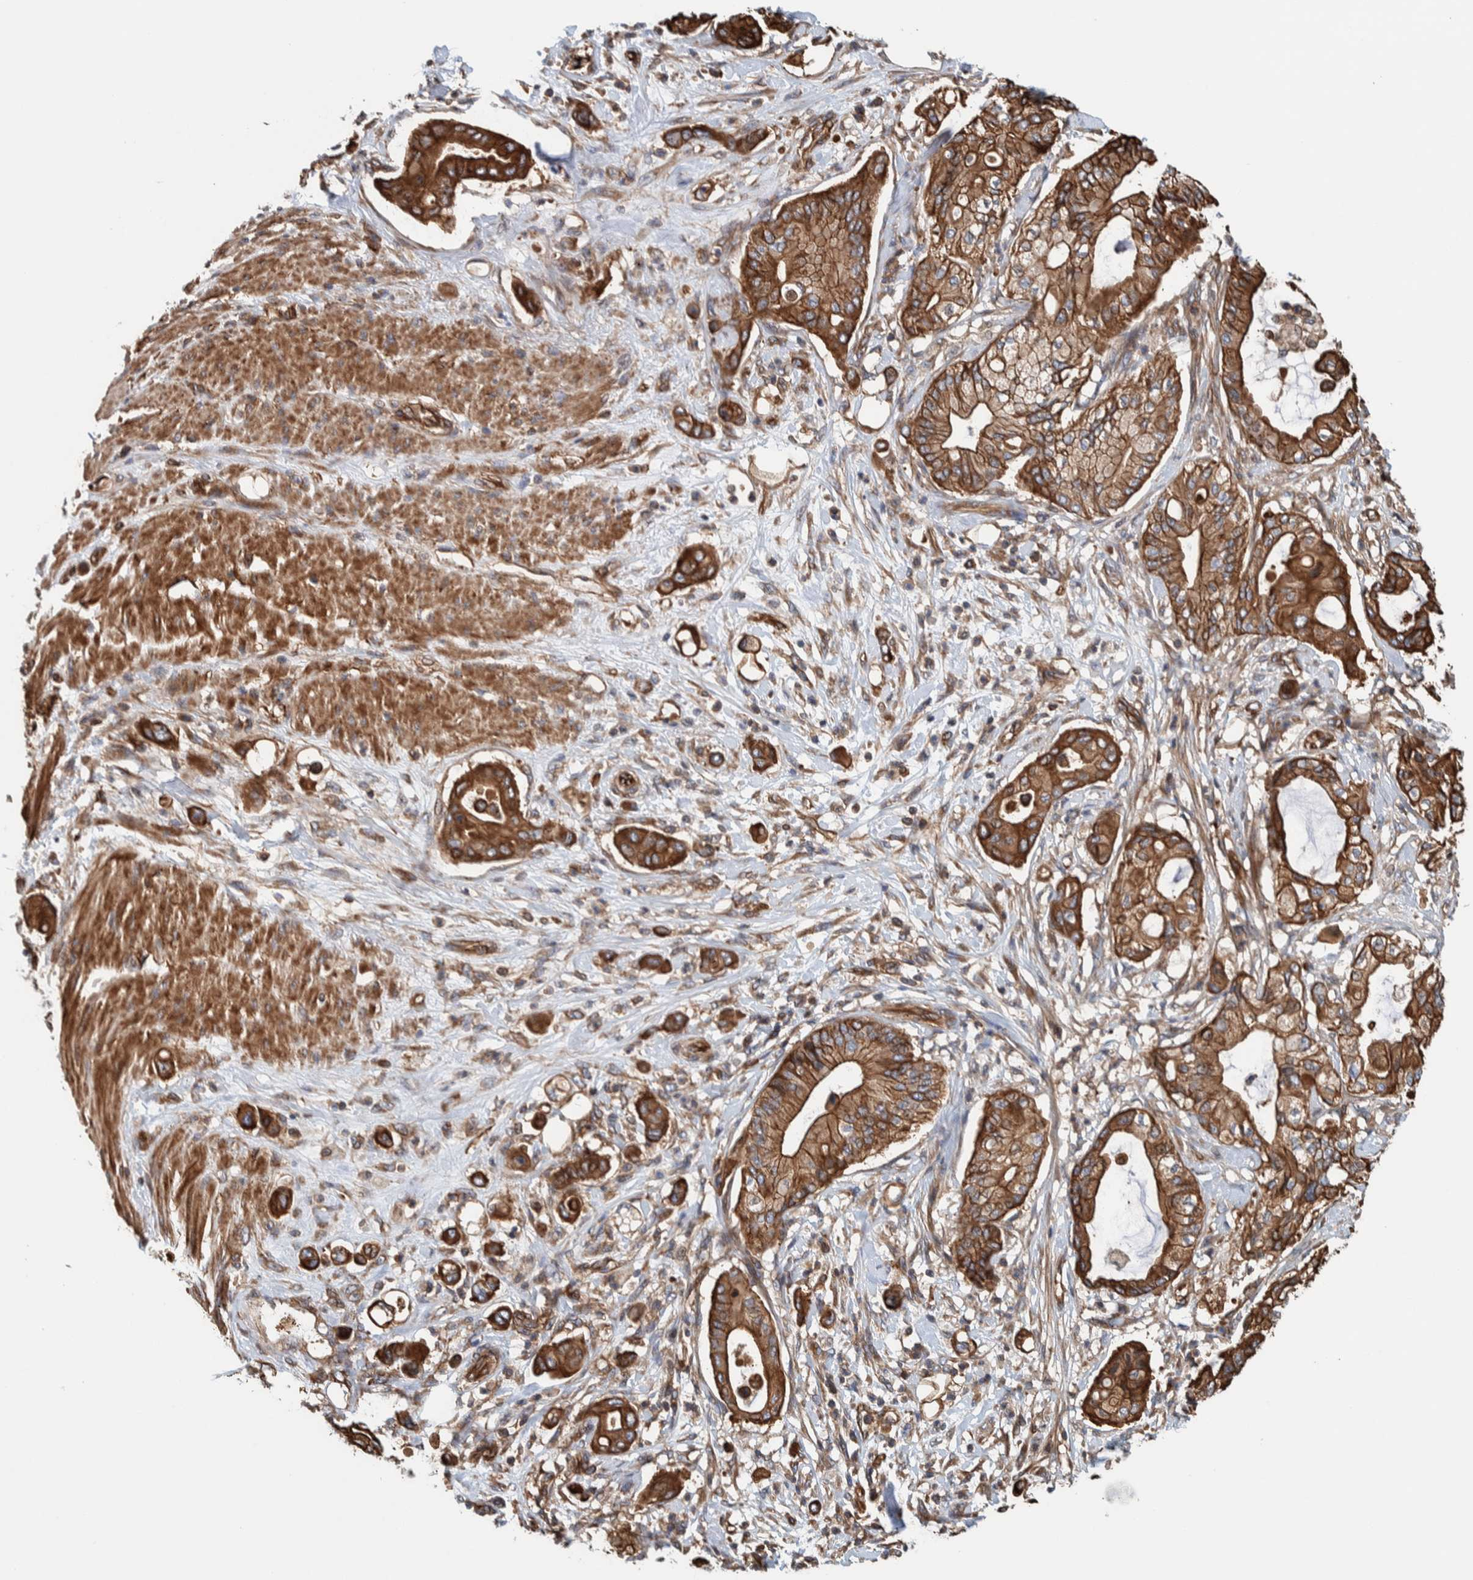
{"staining": {"intensity": "strong", "quantity": ">75%", "location": "cytoplasmic/membranous"}, "tissue": "pancreatic cancer", "cell_type": "Tumor cells", "image_type": "cancer", "snomed": [{"axis": "morphology", "description": "Adenocarcinoma, NOS"}, {"axis": "morphology", "description": "Adenocarcinoma, metastatic, NOS"}, {"axis": "topography", "description": "Lymph node"}, {"axis": "topography", "description": "Pancreas"}, {"axis": "topography", "description": "Duodenum"}], "caption": "Immunohistochemical staining of metastatic adenocarcinoma (pancreatic) shows high levels of strong cytoplasmic/membranous positivity in approximately >75% of tumor cells.", "gene": "PKD1L1", "patient": {"sex": "female", "age": 64}}